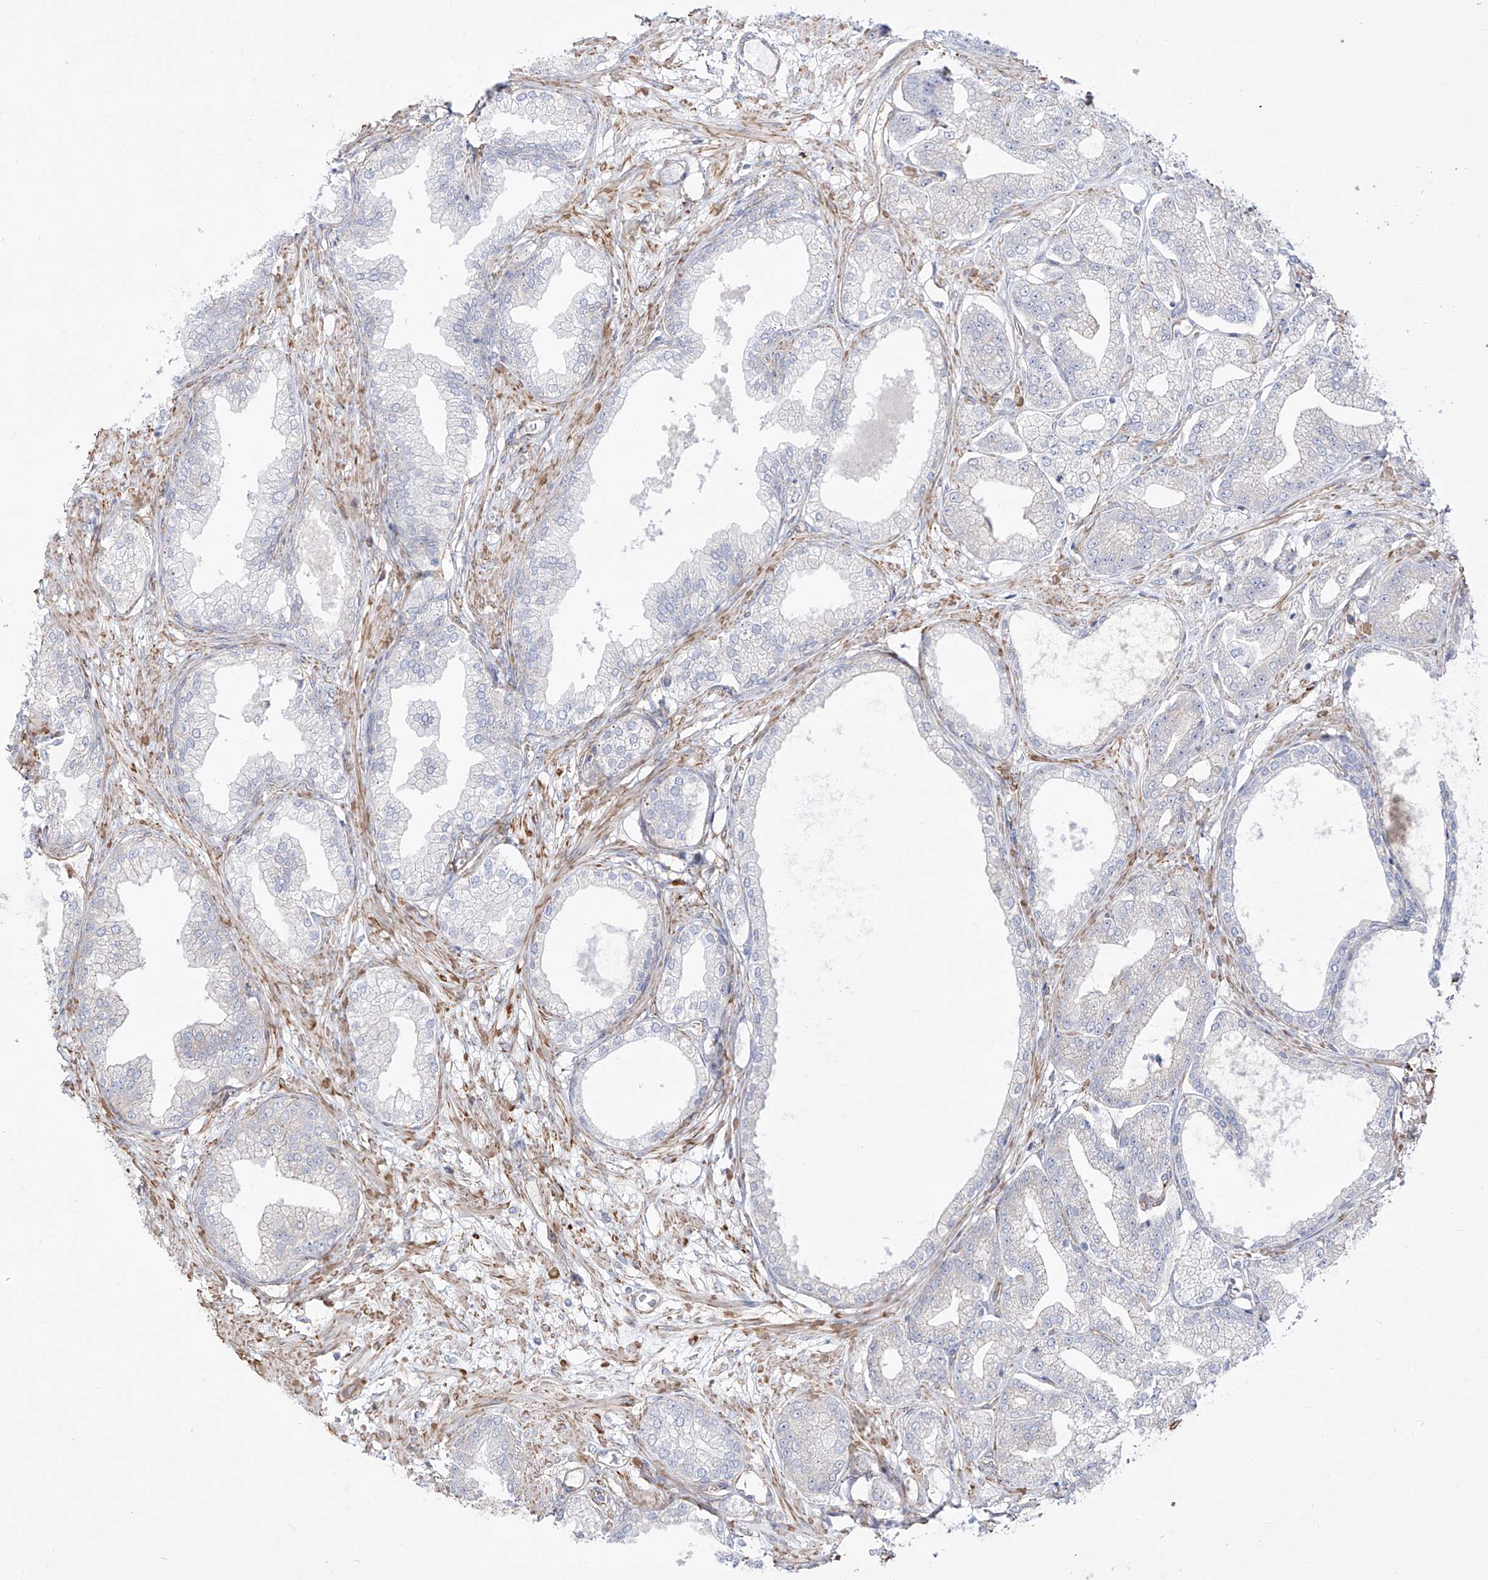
{"staining": {"intensity": "negative", "quantity": "none", "location": "none"}, "tissue": "prostate cancer", "cell_type": "Tumor cells", "image_type": "cancer", "snomed": [{"axis": "morphology", "description": "Adenocarcinoma, Low grade"}, {"axis": "topography", "description": "Prostate"}], "caption": "Immunohistochemistry micrograph of neoplastic tissue: human prostate cancer (adenocarcinoma (low-grade)) stained with DAB (3,3'-diaminobenzidine) reveals no significant protein expression in tumor cells.", "gene": "ZNF180", "patient": {"sex": "male", "age": 63}}